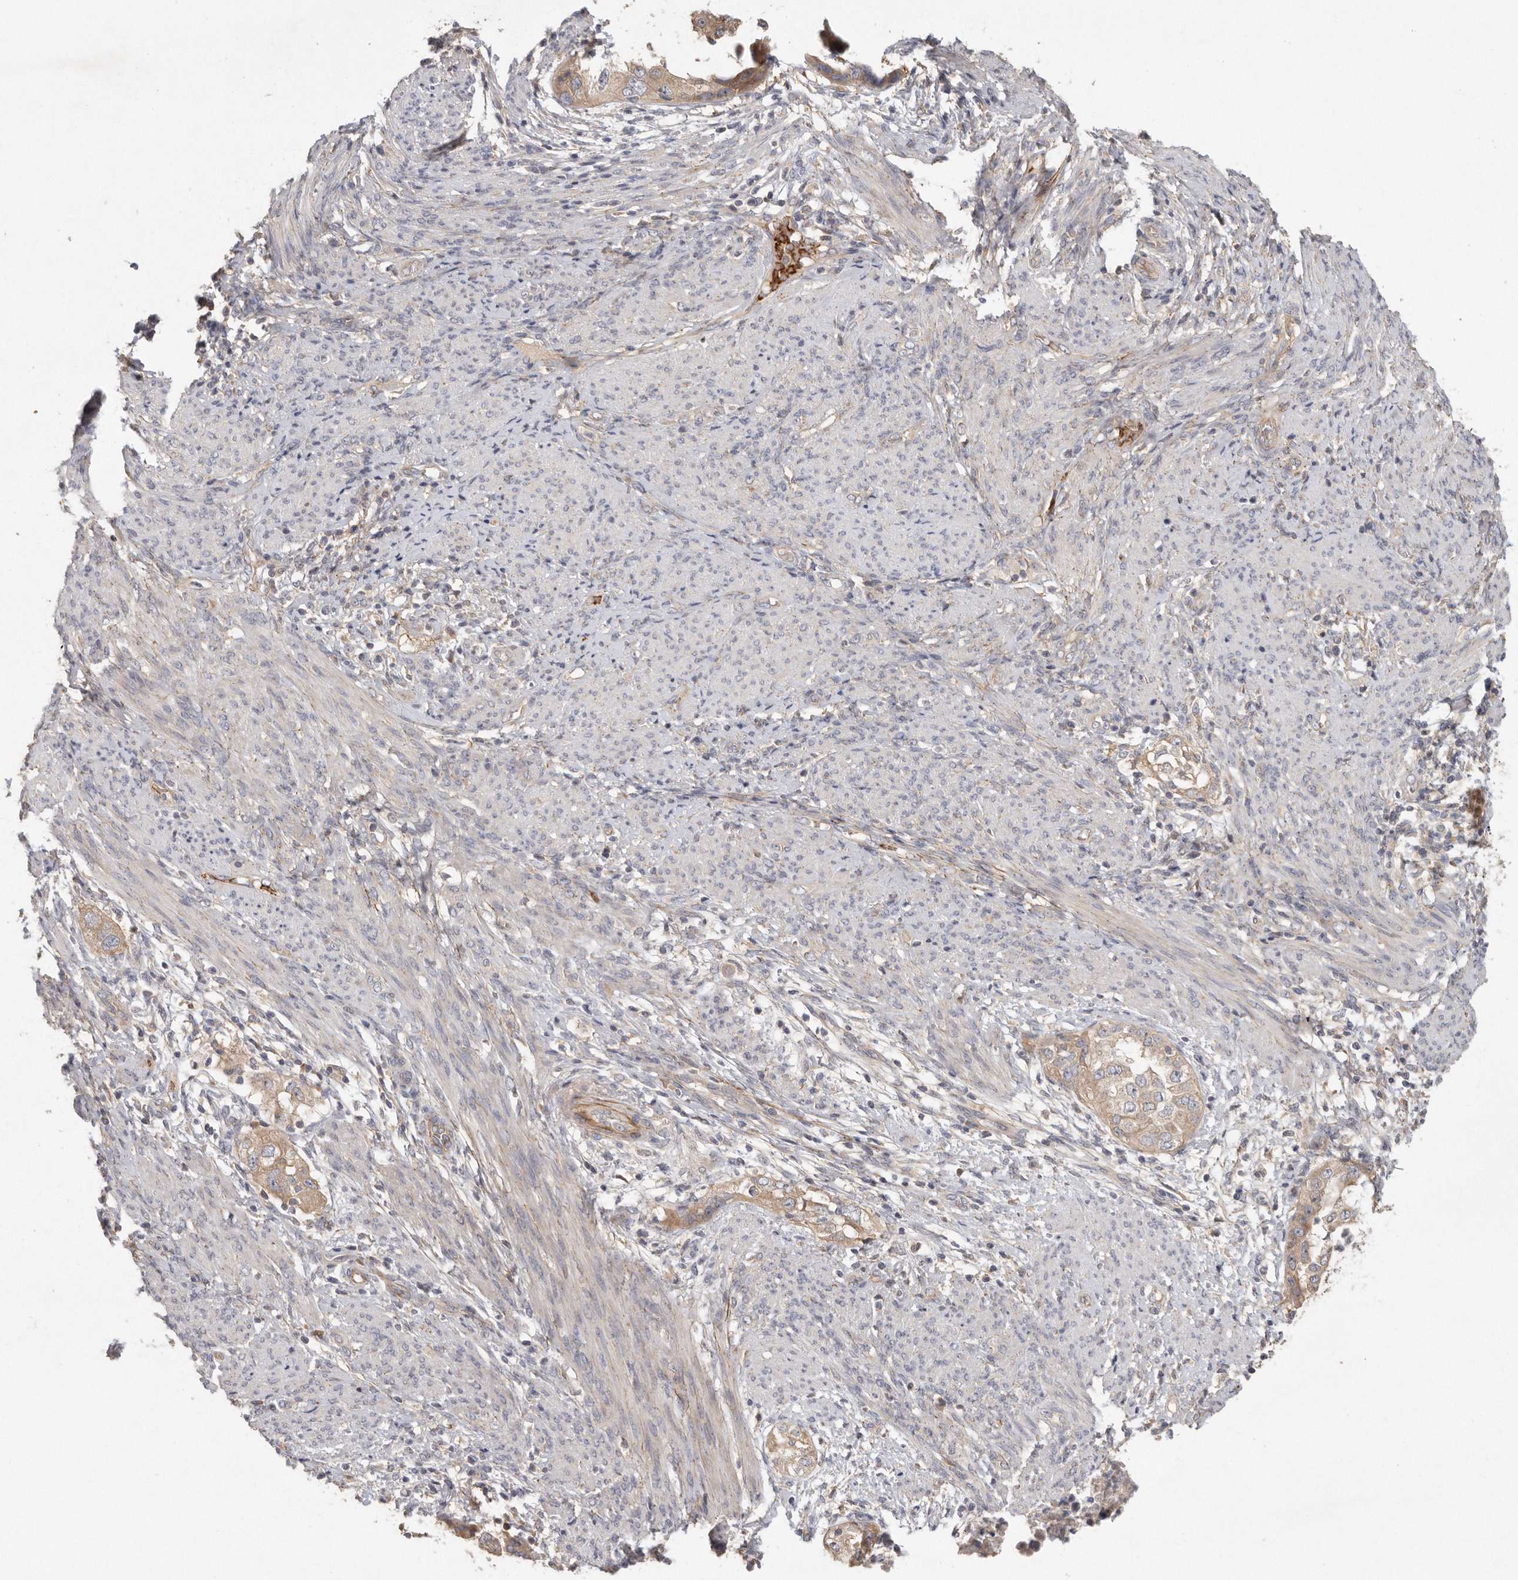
{"staining": {"intensity": "moderate", "quantity": ">75%", "location": "cytoplasmic/membranous"}, "tissue": "endometrial cancer", "cell_type": "Tumor cells", "image_type": "cancer", "snomed": [{"axis": "morphology", "description": "Adenocarcinoma, NOS"}, {"axis": "topography", "description": "Endometrium"}], "caption": "The micrograph reveals staining of endometrial adenocarcinoma, revealing moderate cytoplasmic/membranous protein positivity (brown color) within tumor cells.", "gene": "CFAP298", "patient": {"sex": "female", "age": 85}}